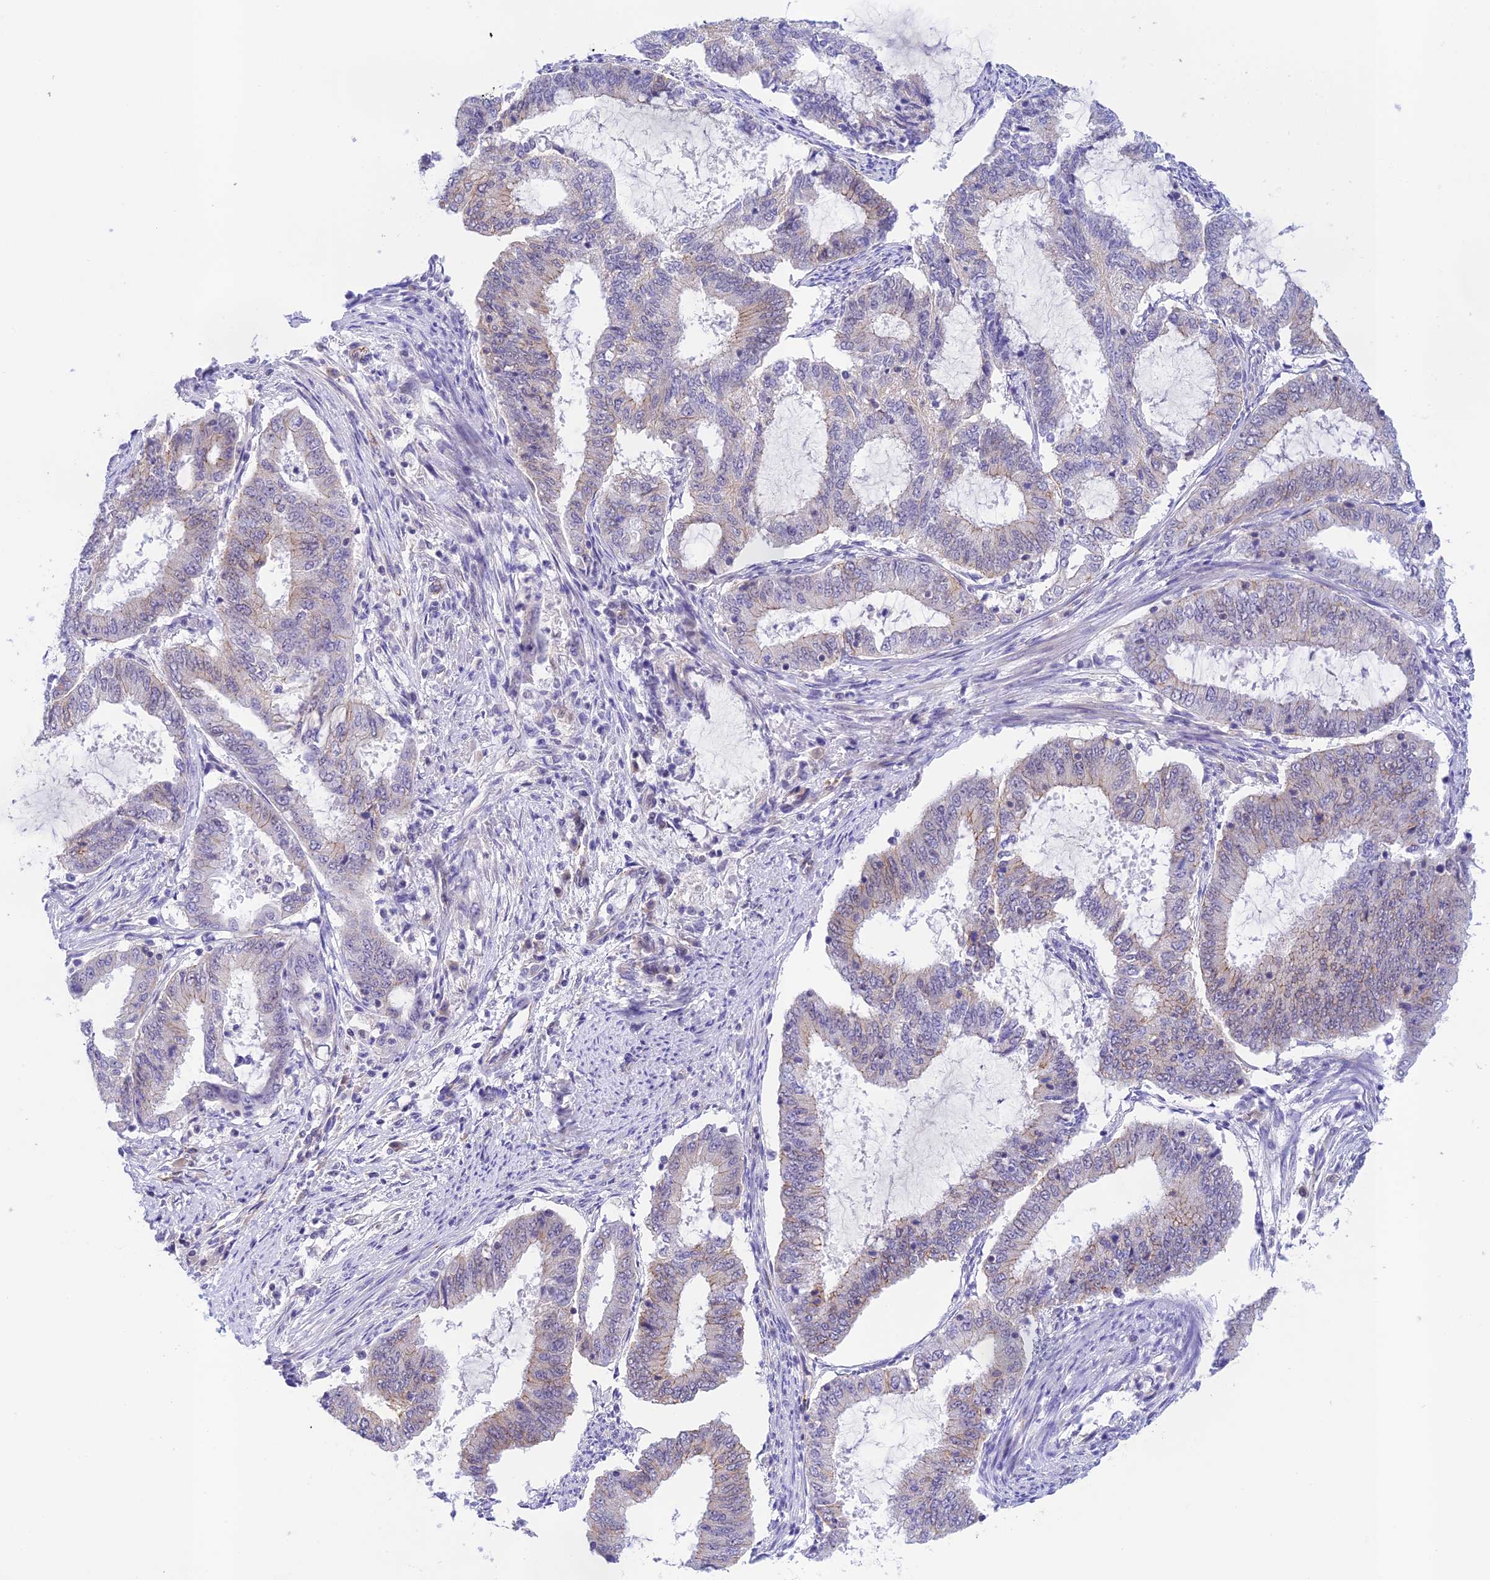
{"staining": {"intensity": "weak", "quantity": "<25%", "location": "cytoplasmic/membranous"}, "tissue": "endometrial cancer", "cell_type": "Tumor cells", "image_type": "cancer", "snomed": [{"axis": "morphology", "description": "Adenocarcinoma, NOS"}, {"axis": "topography", "description": "Endometrium"}], "caption": "This is a histopathology image of immunohistochemistry (IHC) staining of endometrial cancer (adenocarcinoma), which shows no expression in tumor cells.", "gene": "THAP11", "patient": {"sex": "female", "age": 51}}